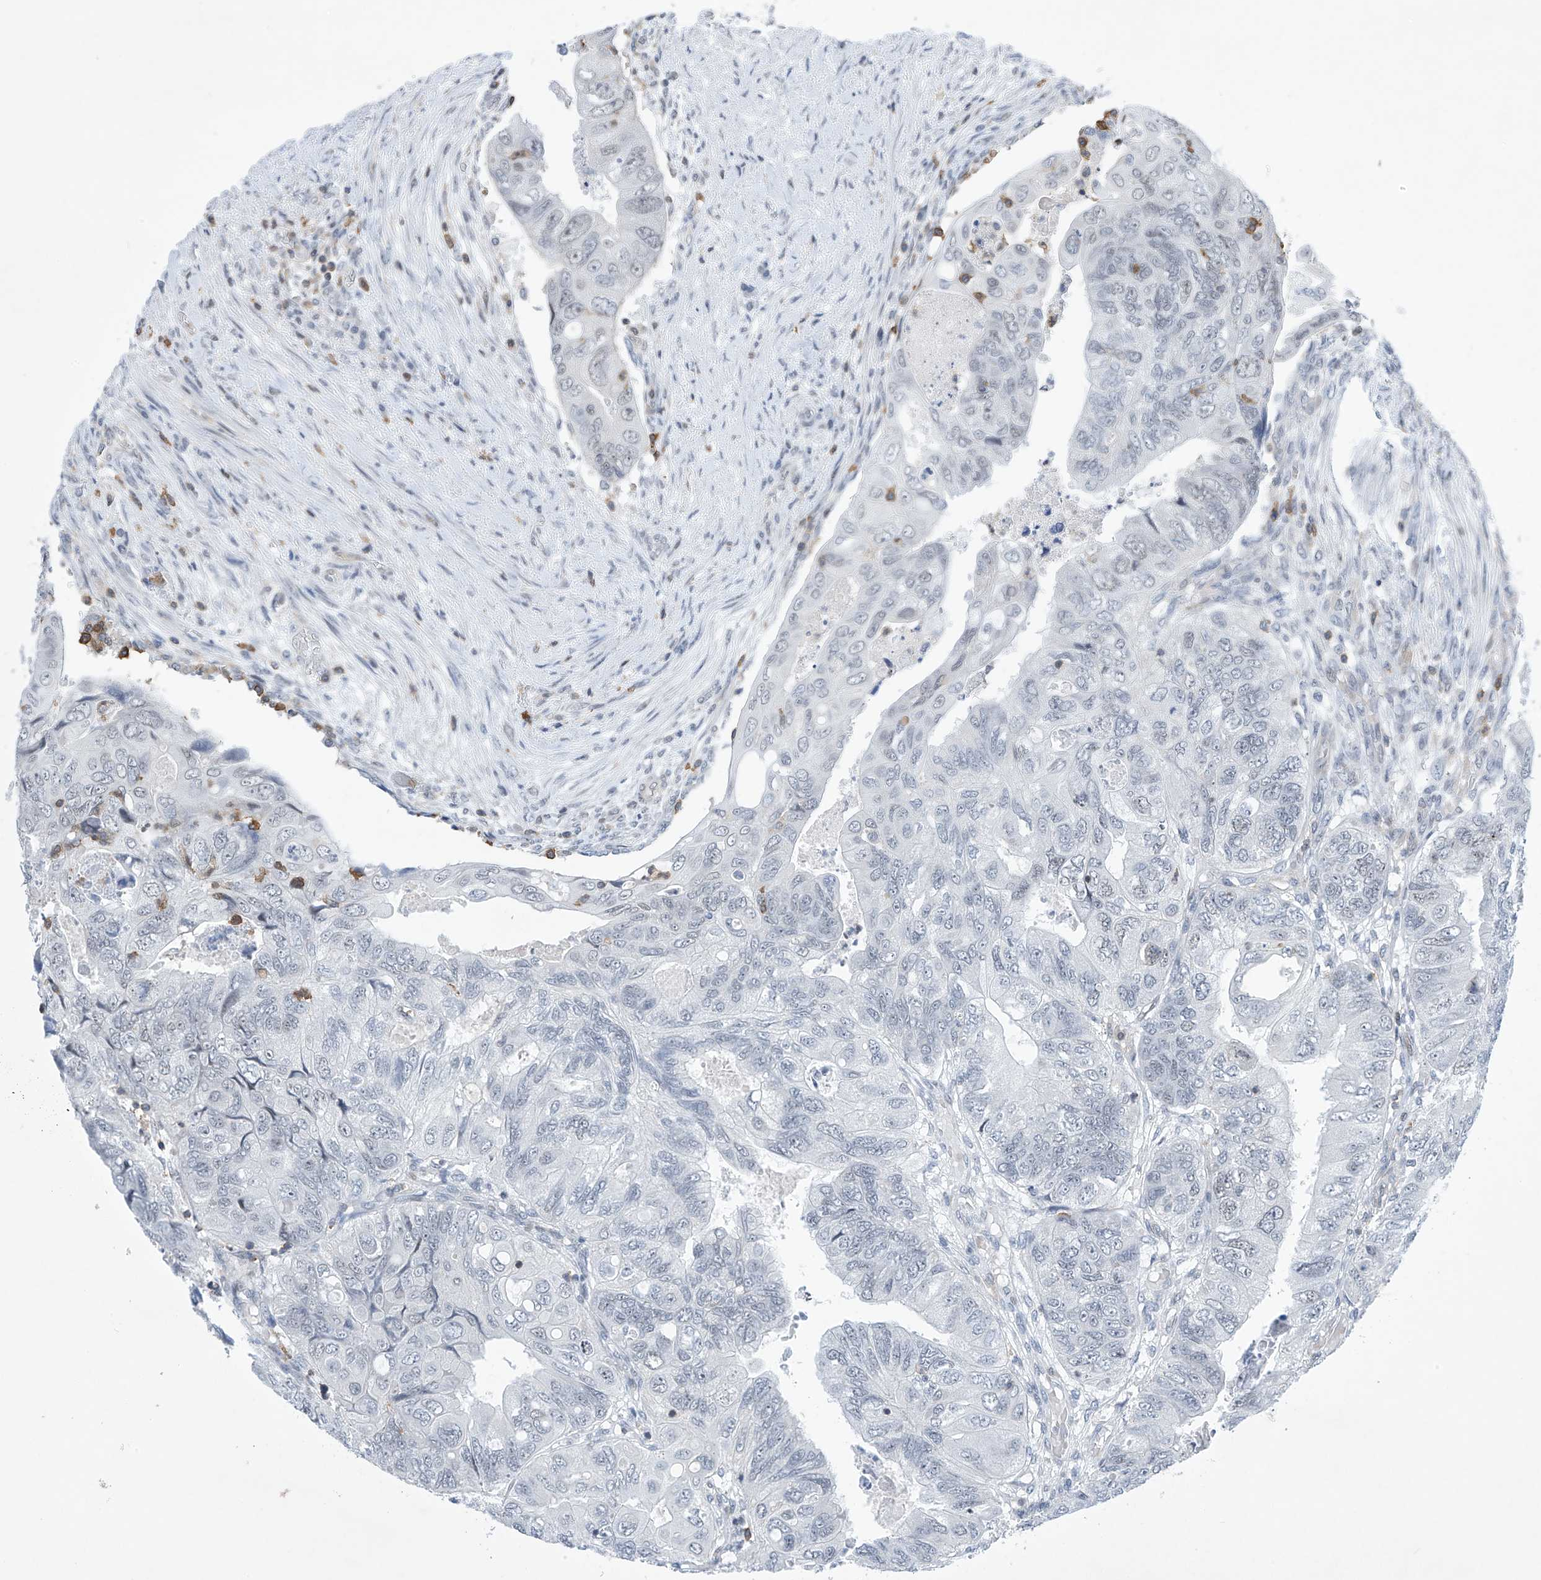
{"staining": {"intensity": "negative", "quantity": "none", "location": "none"}, "tissue": "colorectal cancer", "cell_type": "Tumor cells", "image_type": "cancer", "snomed": [{"axis": "morphology", "description": "Adenocarcinoma, NOS"}, {"axis": "topography", "description": "Rectum"}], "caption": "IHC histopathology image of neoplastic tissue: human colorectal cancer stained with DAB exhibits no significant protein staining in tumor cells.", "gene": "MSL3", "patient": {"sex": "male", "age": 63}}